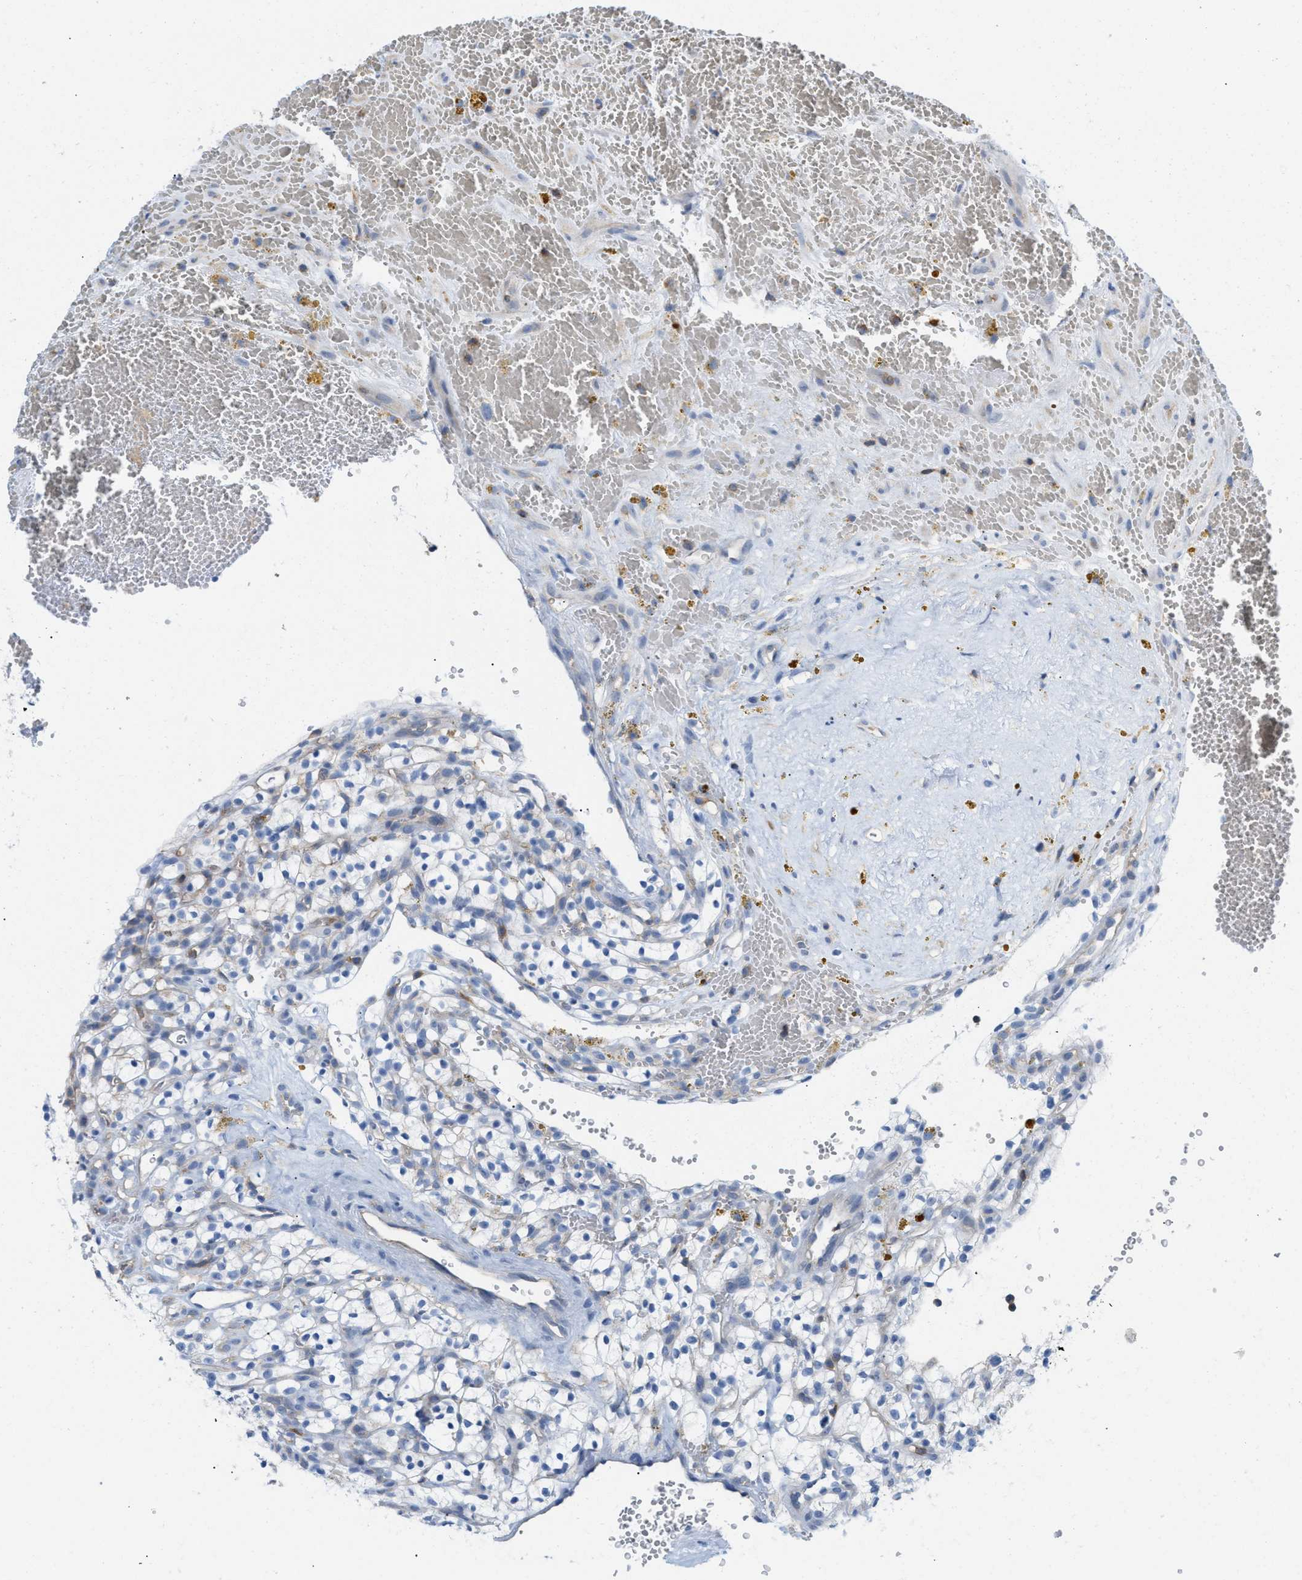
{"staining": {"intensity": "negative", "quantity": "none", "location": "none"}, "tissue": "renal cancer", "cell_type": "Tumor cells", "image_type": "cancer", "snomed": [{"axis": "morphology", "description": "Adenocarcinoma, NOS"}, {"axis": "topography", "description": "Kidney"}], "caption": "High magnification brightfield microscopy of renal cancer (adenocarcinoma) stained with DAB (brown) and counterstained with hematoxylin (blue): tumor cells show no significant positivity.", "gene": "IL16", "patient": {"sex": "female", "age": 57}}